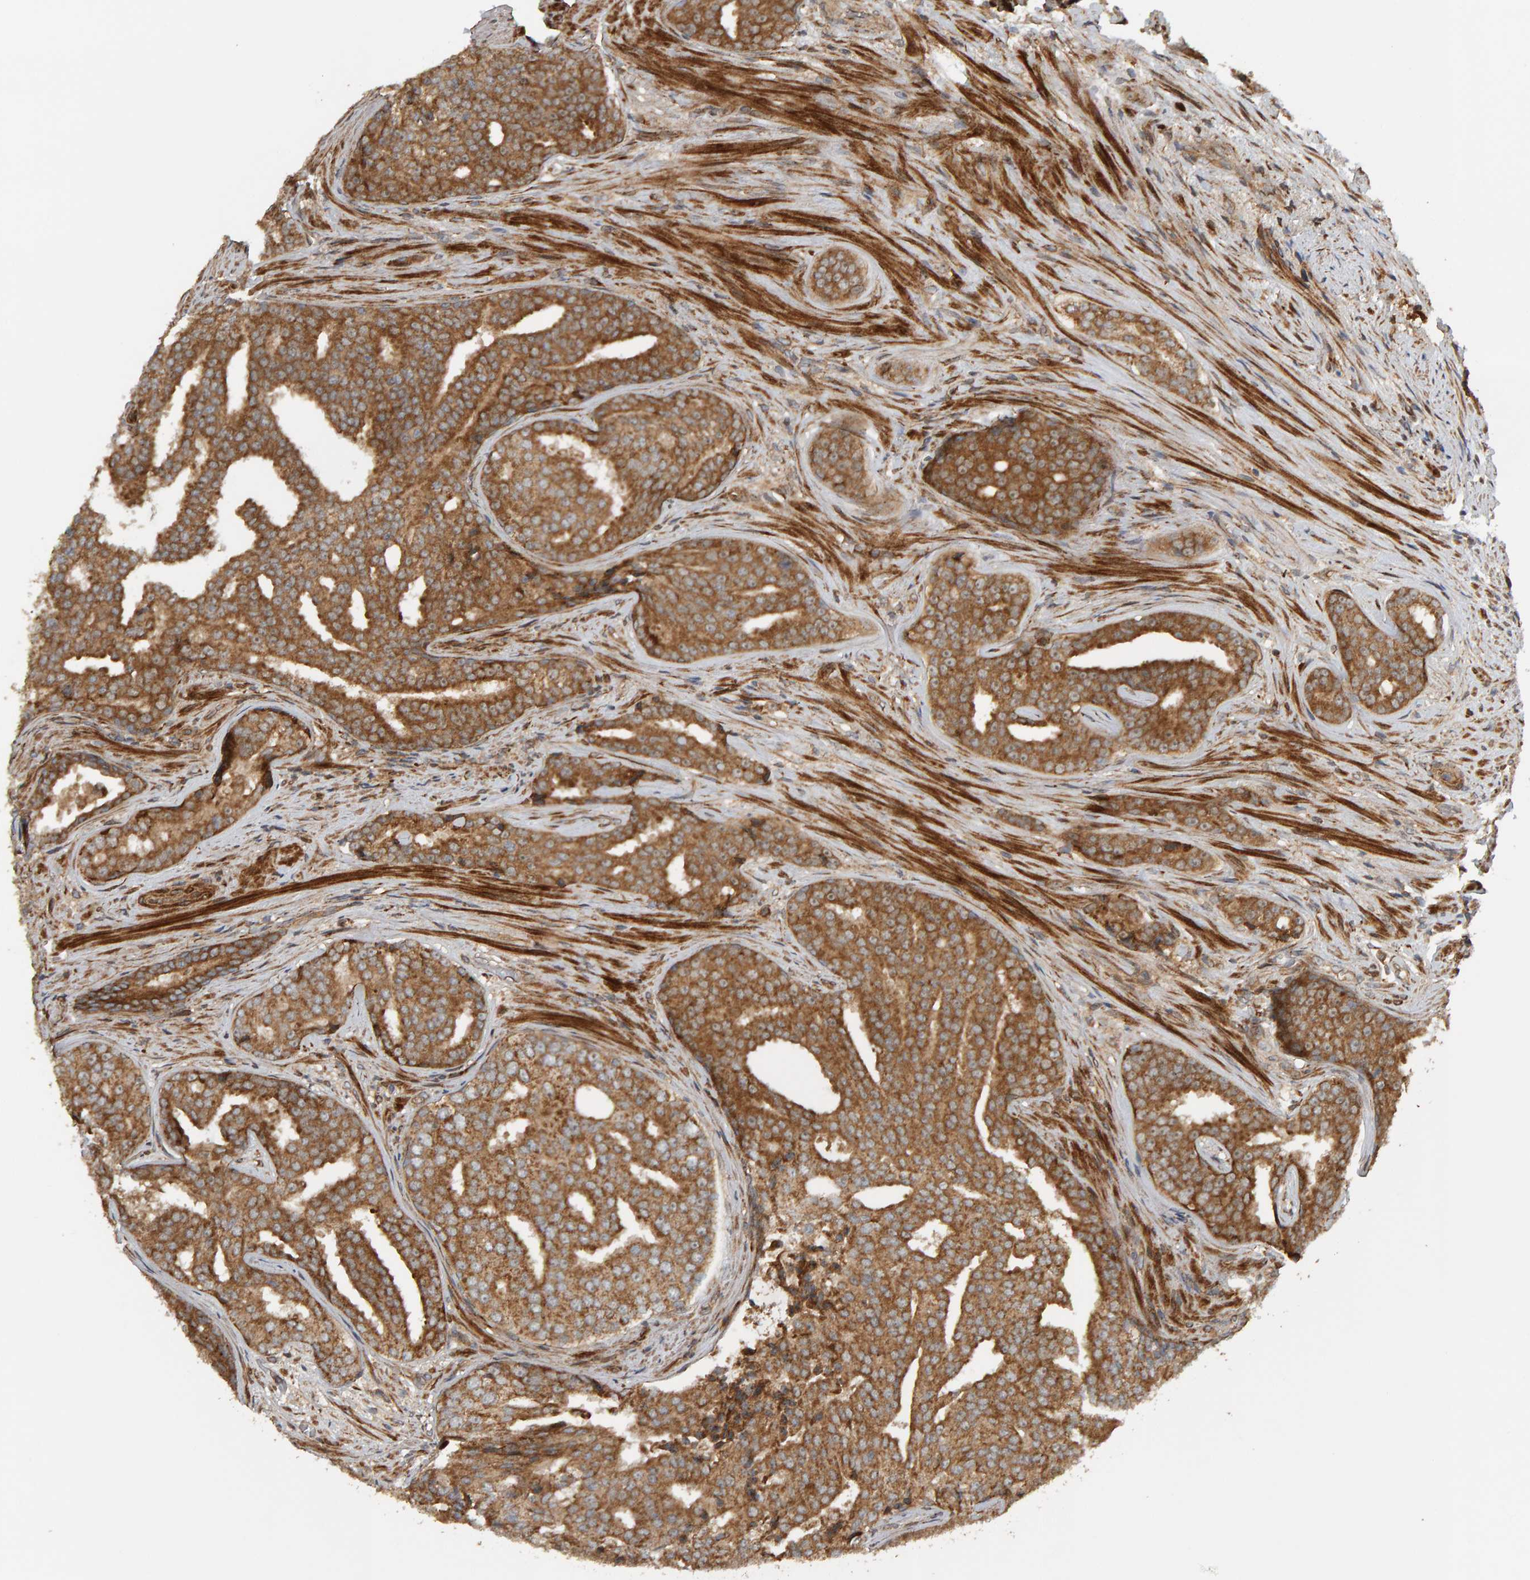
{"staining": {"intensity": "moderate", "quantity": ">75%", "location": "cytoplasmic/membranous"}, "tissue": "prostate cancer", "cell_type": "Tumor cells", "image_type": "cancer", "snomed": [{"axis": "morphology", "description": "Adenocarcinoma, High grade"}, {"axis": "topography", "description": "Prostate"}], "caption": "Immunohistochemical staining of prostate cancer (high-grade adenocarcinoma) demonstrates moderate cytoplasmic/membranous protein positivity in about >75% of tumor cells. The staining is performed using DAB (3,3'-diaminobenzidine) brown chromogen to label protein expression. The nuclei are counter-stained blue using hematoxylin.", "gene": "ZFAND1", "patient": {"sex": "male", "age": 71}}